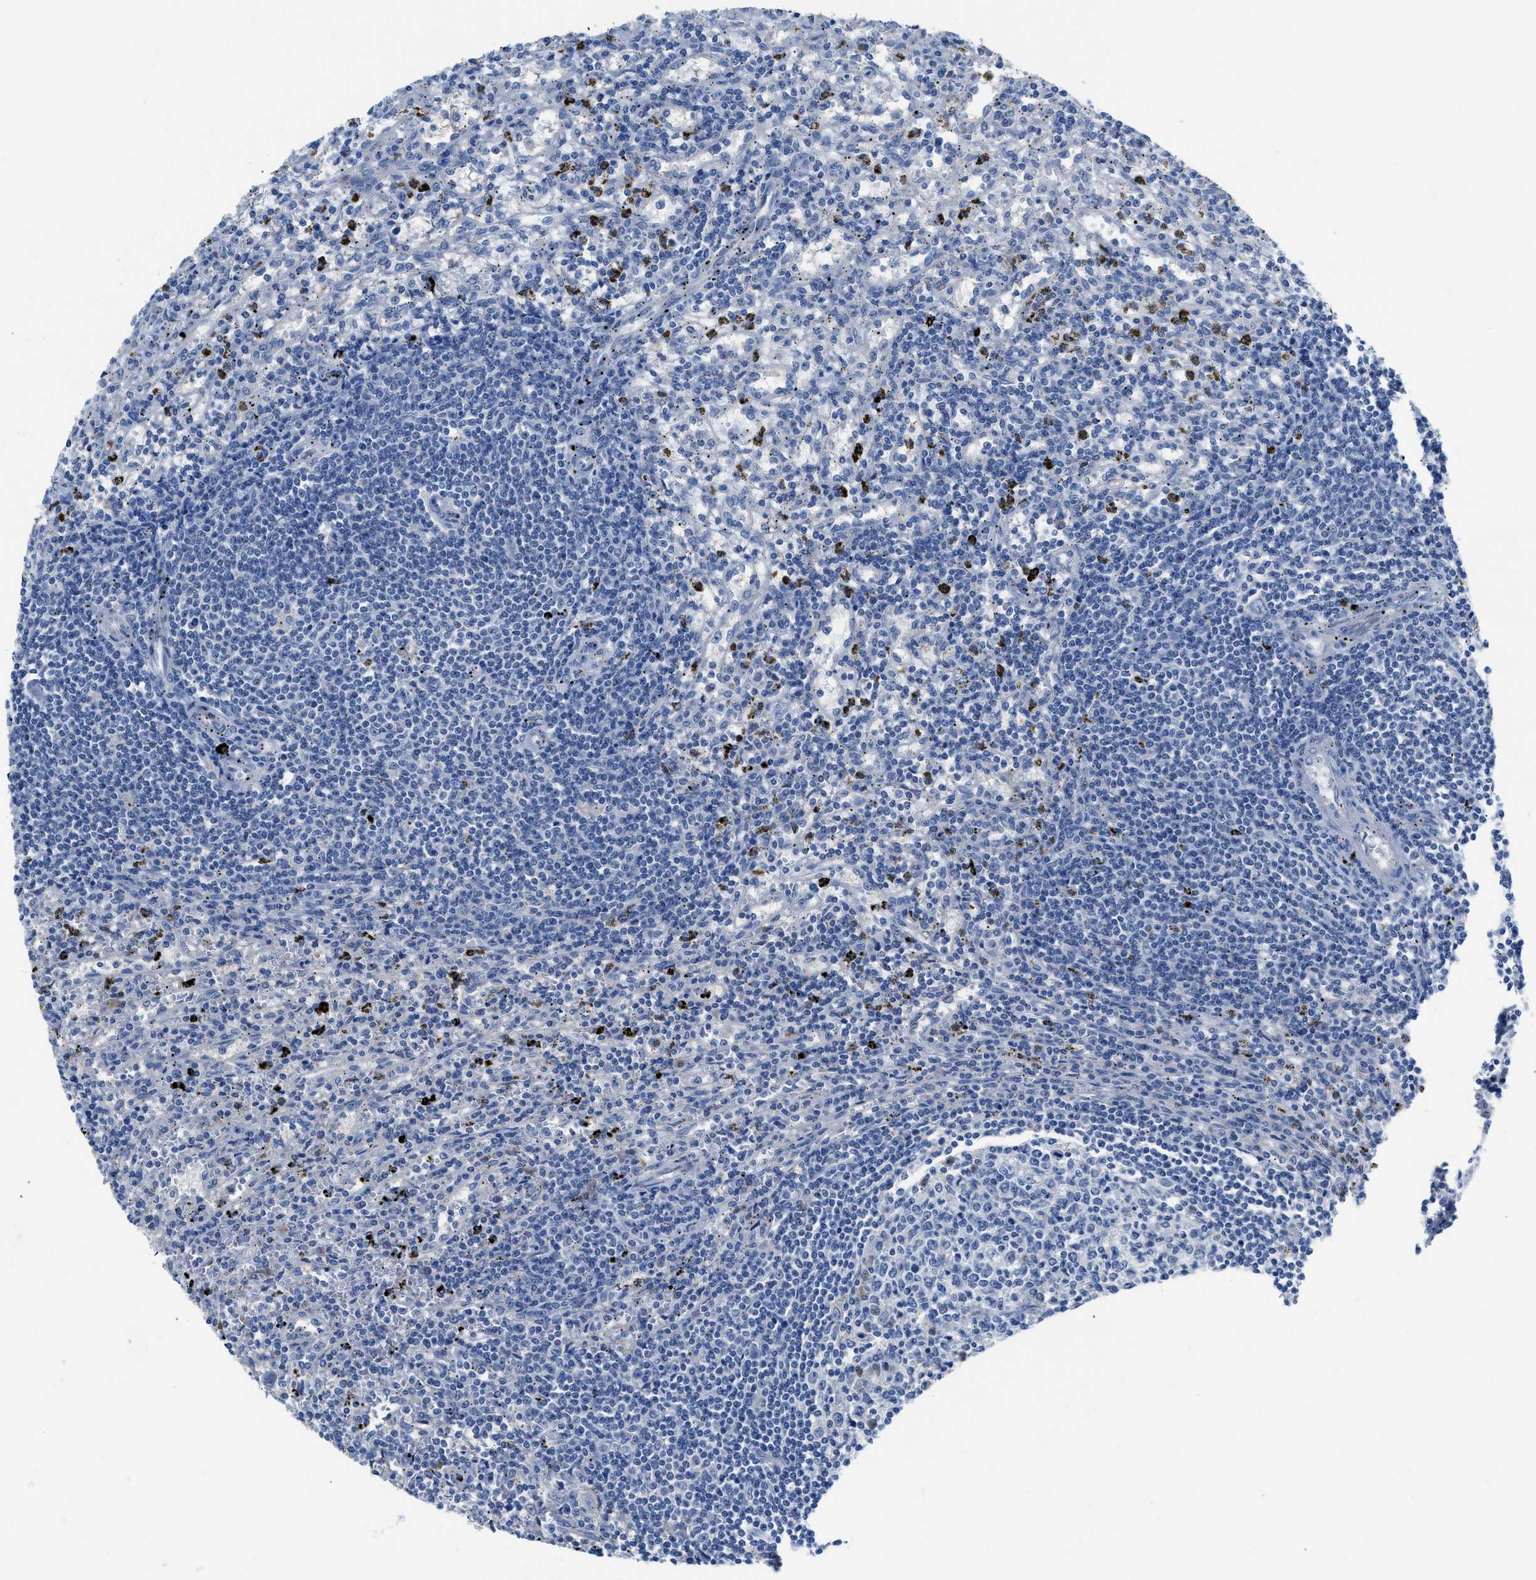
{"staining": {"intensity": "negative", "quantity": "none", "location": "none"}, "tissue": "lymphoma", "cell_type": "Tumor cells", "image_type": "cancer", "snomed": [{"axis": "morphology", "description": "Malignant lymphoma, non-Hodgkin's type, Low grade"}, {"axis": "topography", "description": "Spleen"}], "caption": "This image is of malignant lymphoma, non-Hodgkin's type (low-grade) stained with IHC to label a protein in brown with the nuclei are counter-stained blue. There is no staining in tumor cells.", "gene": "SLC10A6", "patient": {"sex": "male", "age": 76}}